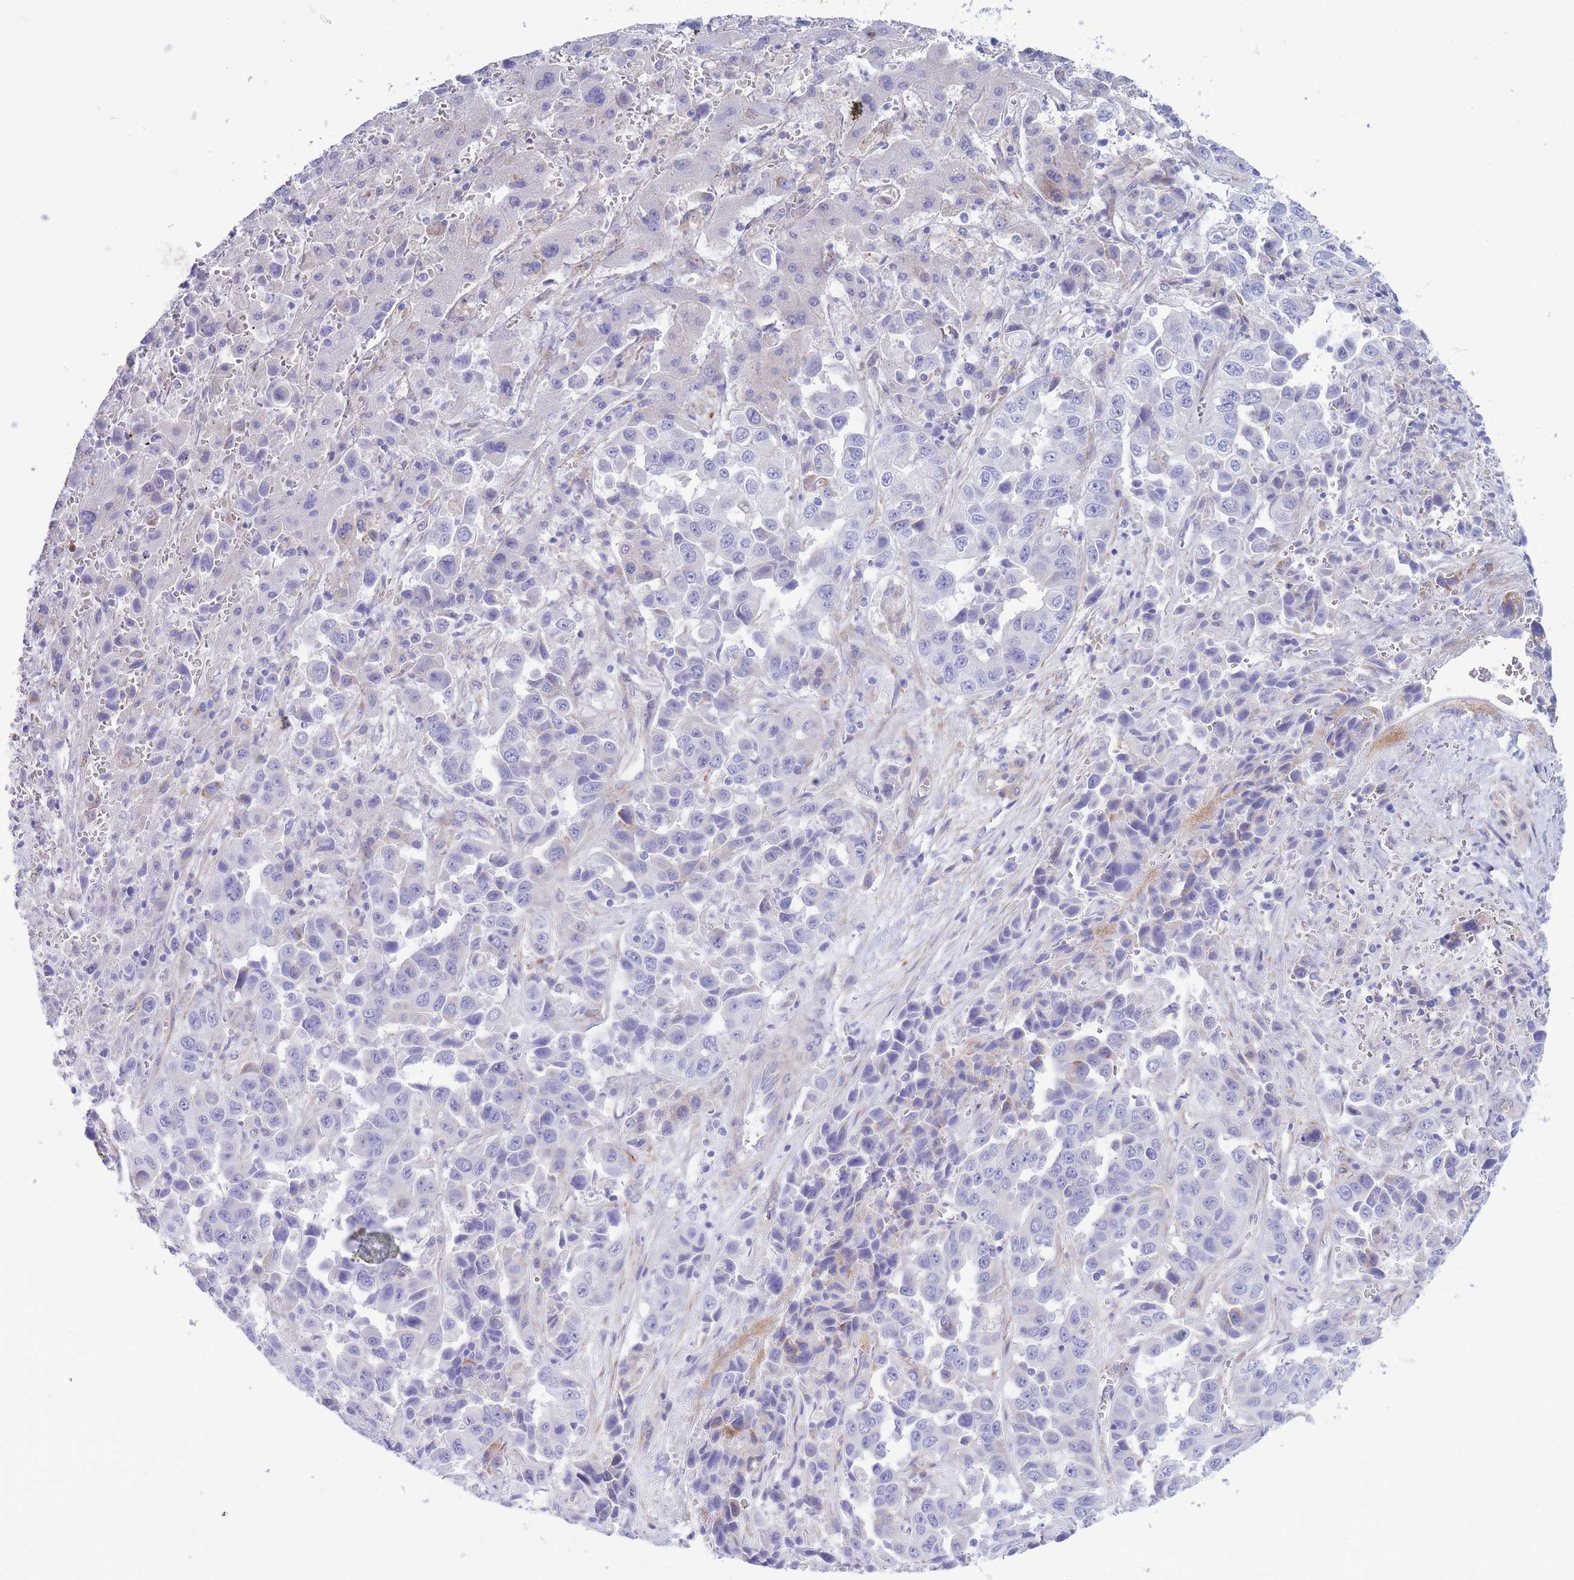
{"staining": {"intensity": "negative", "quantity": "none", "location": "none"}, "tissue": "liver cancer", "cell_type": "Tumor cells", "image_type": "cancer", "snomed": [{"axis": "morphology", "description": "Cholangiocarcinoma"}, {"axis": "topography", "description": "Liver"}], "caption": "Immunohistochemical staining of liver cancer (cholangiocarcinoma) reveals no significant expression in tumor cells.", "gene": "DET1", "patient": {"sex": "female", "age": 52}}